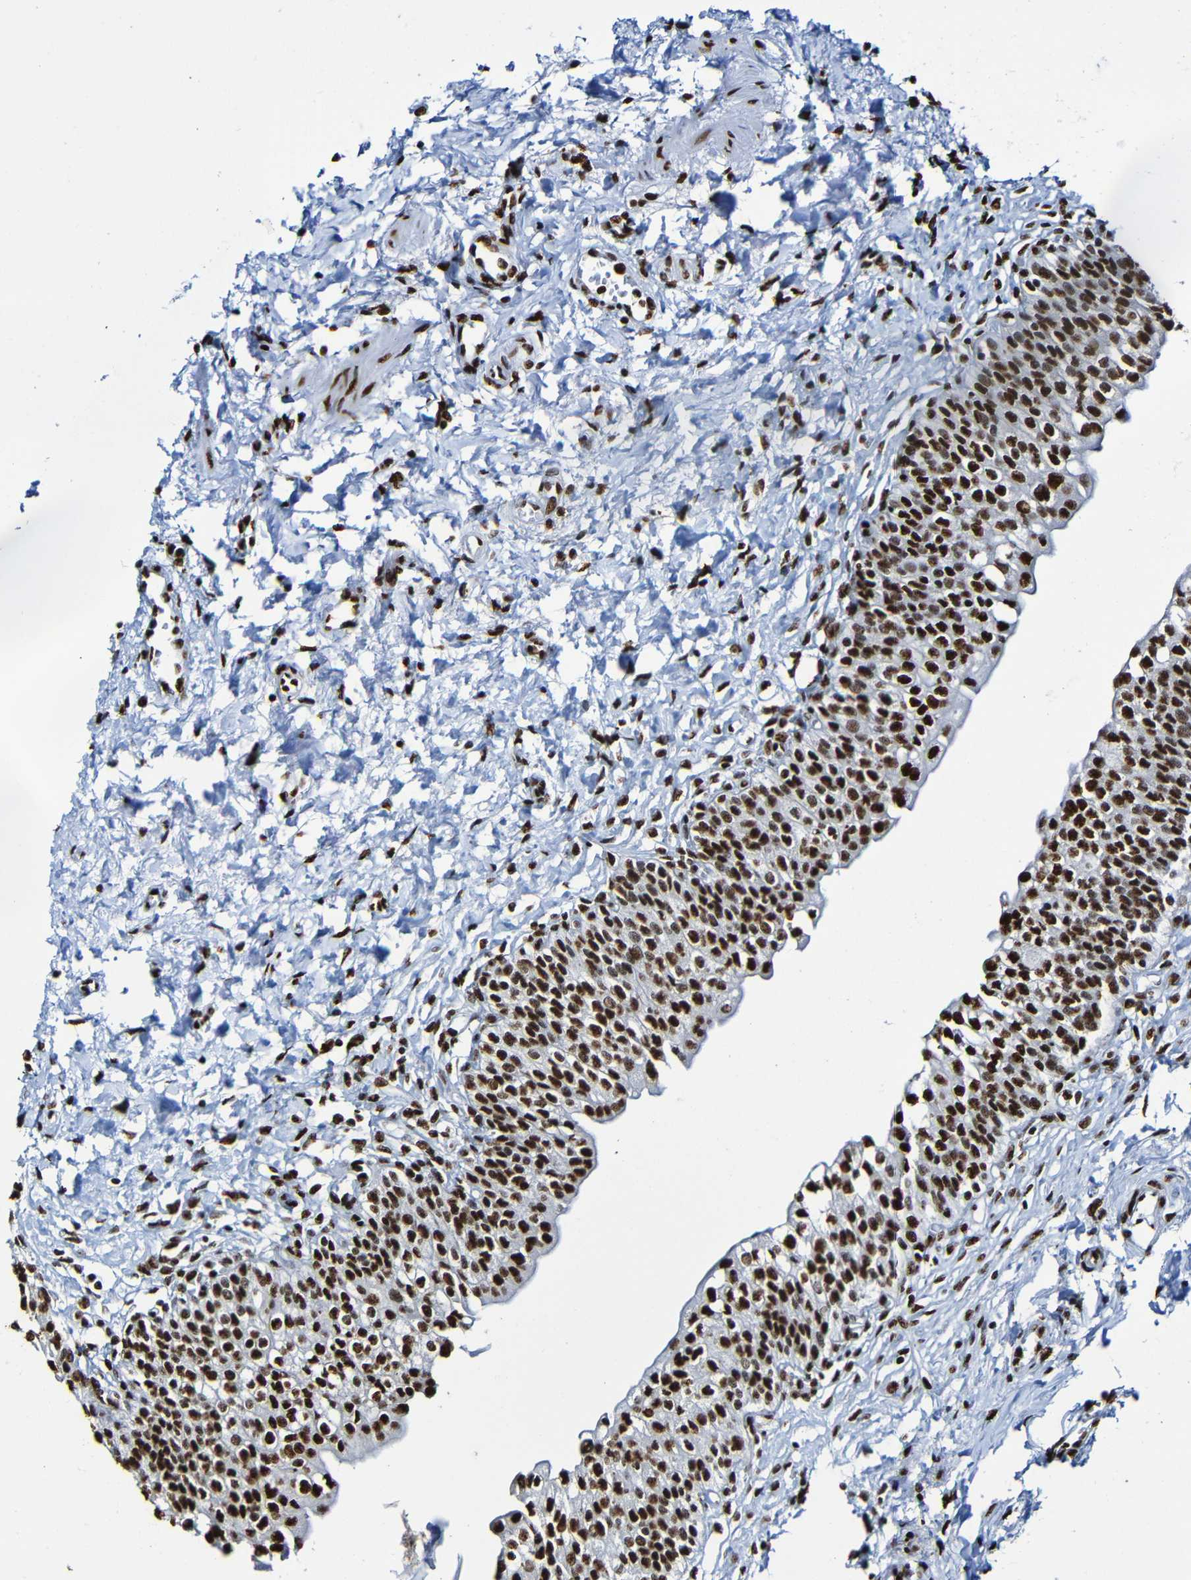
{"staining": {"intensity": "strong", "quantity": ">75%", "location": "nuclear"}, "tissue": "urinary bladder", "cell_type": "Urothelial cells", "image_type": "normal", "snomed": [{"axis": "morphology", "description": "Normal tissue, NOS"}, {"axis": "topography", "description": "Urinary bladder"}], "caption": "Strong nuclear protein expression is identified in about >75% of urothelial cells in urinary bladder. The staining was performed using DAB to visualize the protein expression in brown, while the nuclei were stained in blue with hematoxylin (Magnification: 20x).", "gene": "SRSF3", "patient": {"sex": "male", "age": 55}}